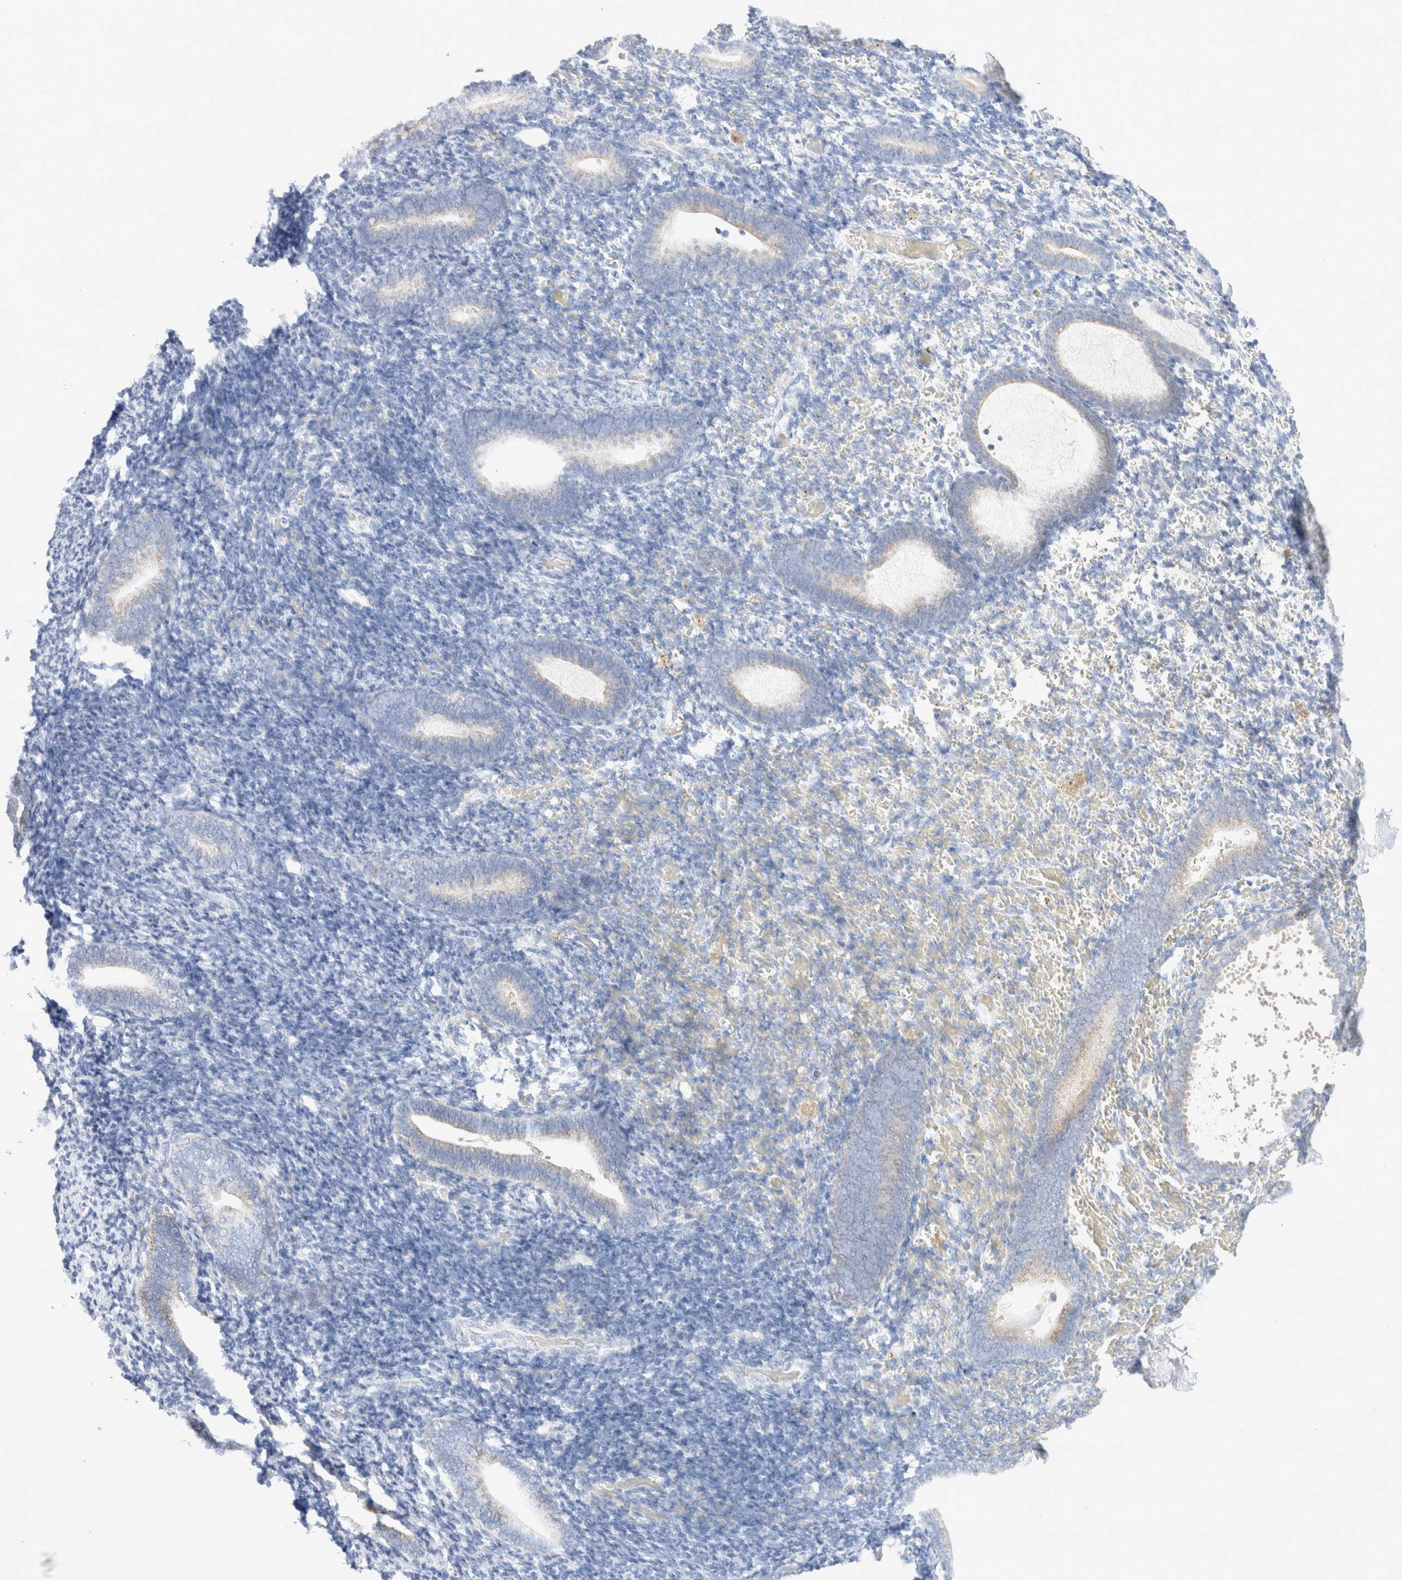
{"staining": {"intensity": "negative", "quantity": "none", "location": "none"}, "tissue": "endometrium", "cell_type": "Cells in endometrial stroma", "image_type": "normal", "snomed": [{"axis": "morphology", "description": "Normal tissue, NOS"}, {"axis": "topography", "description": "Endometrium"}], "caption": "This is an IHC histopathology image of unremarkable endometrium. There is no staining in cells in endometrial stroma.", "gene": "ATP6V1C1", "patient": {"sex": "female", "age": 51}}